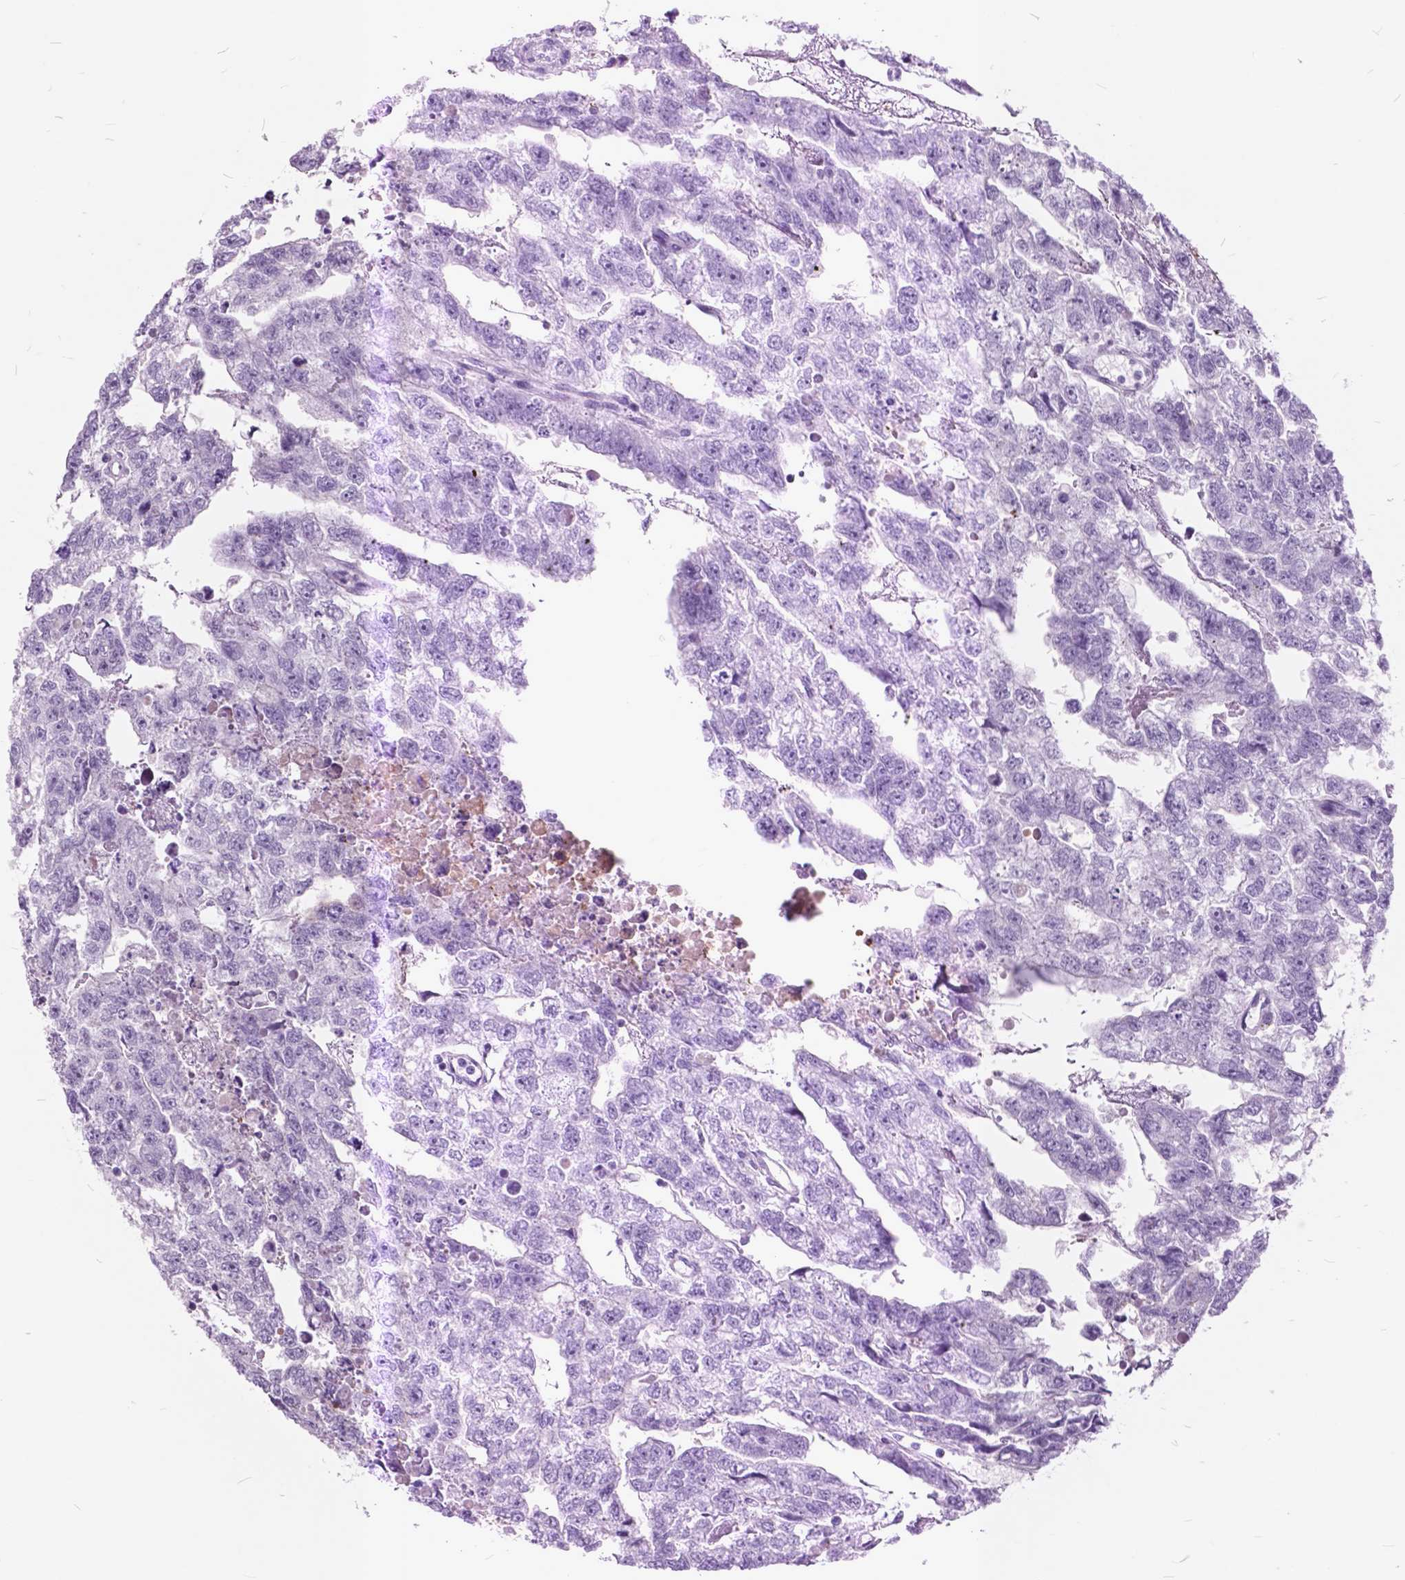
{"staining": {"intensity": "negative", "quantity": "none", "location": "none"}, "tissue": "testis cancer", "cell_type": "Tumor cells", "image_type": "cancer", "snomed": [{"axis": "morphology", "description": "Carcinoma, Embryonal, NOS"}, {"axis": "morphology", "description": "Teratoma, malignant, NOS"}, {"axis": "topography", "description": "Testis"}], "caption": "The image exhibits no staining of tumor cells in testis cancer (embryonal carcinoma). (DAB (3,3'-diaminobenzidine) immunohistochemistry (IHC) with hematoxylin counter stain).", "gene": "GDF9", "patient": {"sex": "male", "age": 44}}